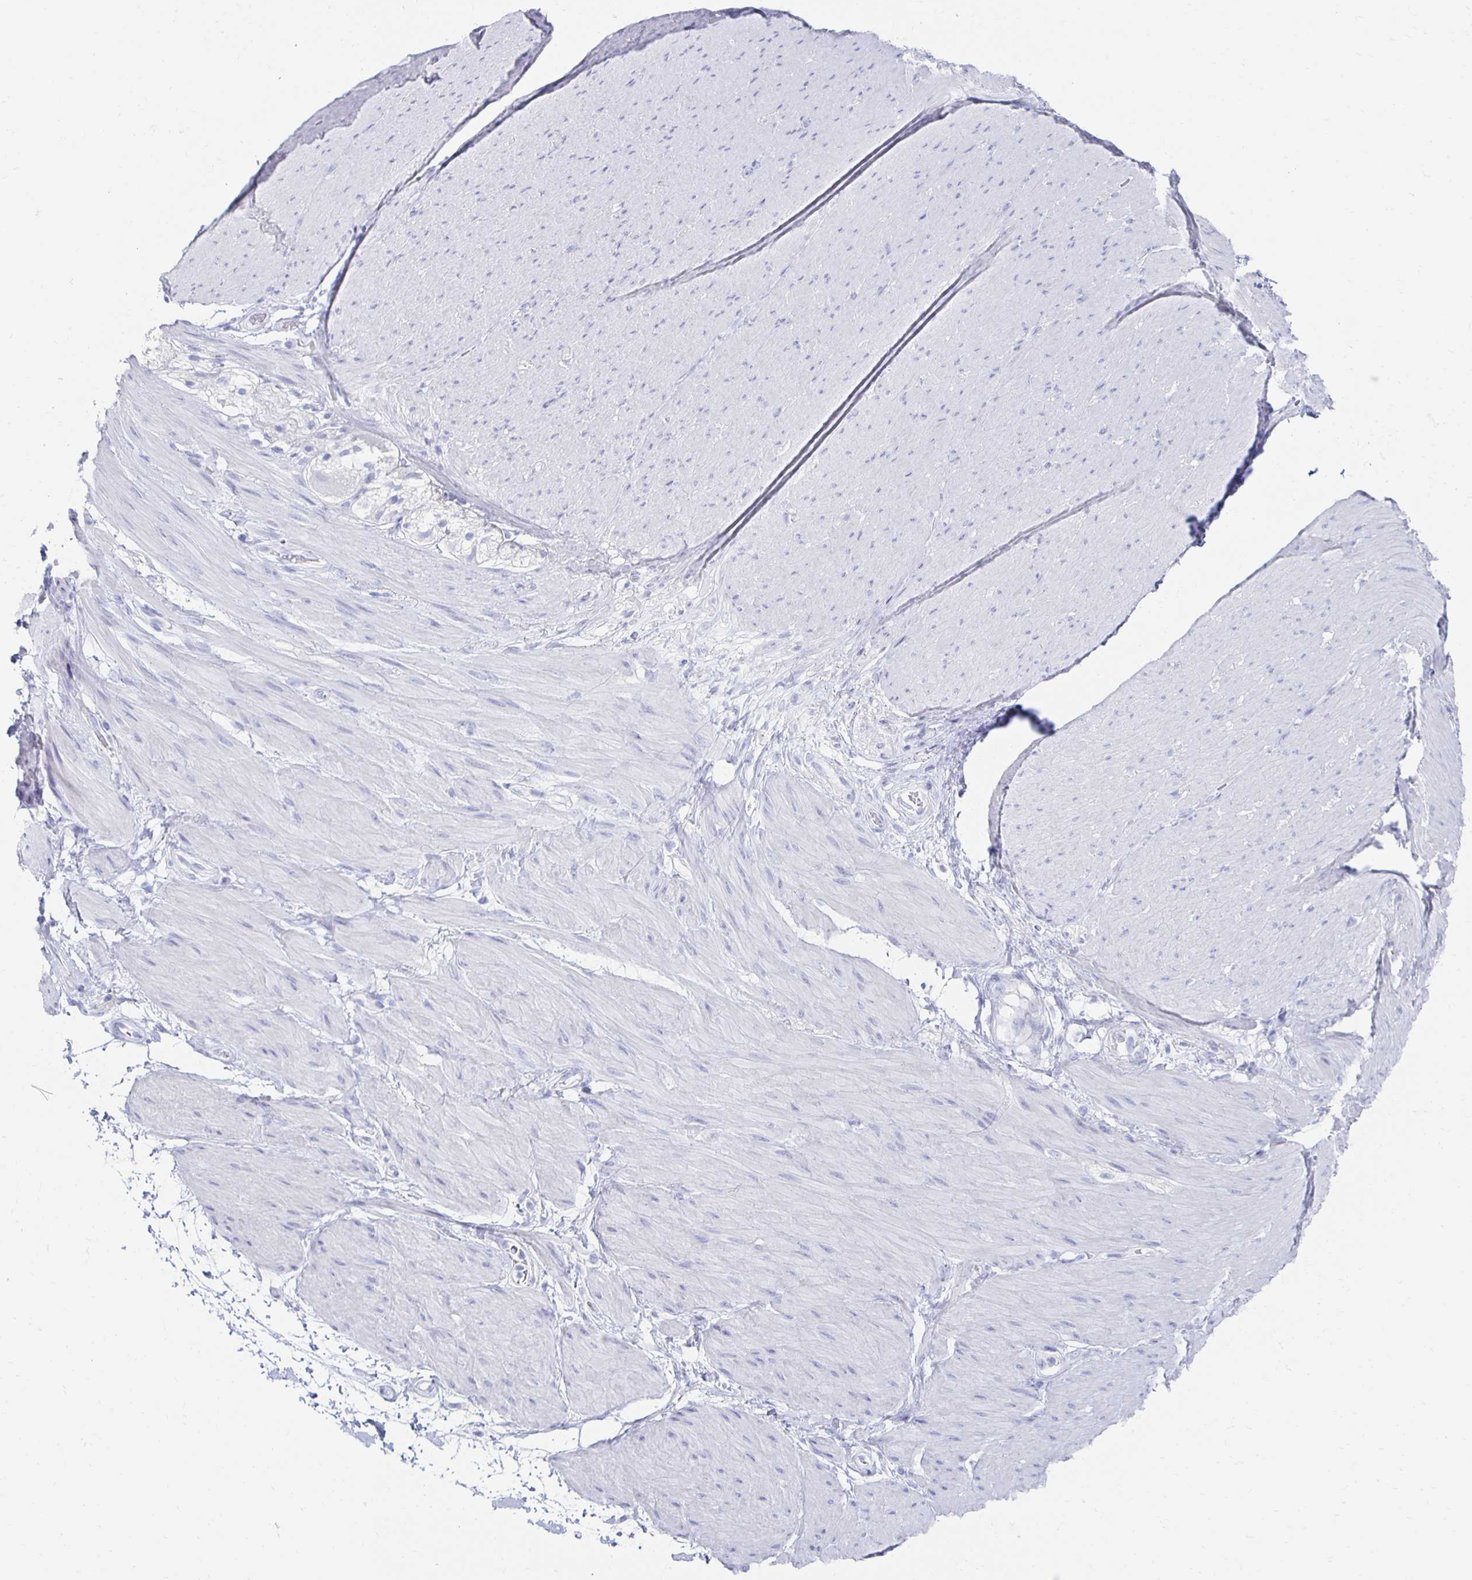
{"staining": {"intensity": "negative", "quantity": "none", "location": "none"}, "tissue": "smooth muscle", "cell_type": "Smooth muscle cells", "image_type": "normal", "snomed": [{"axis": "morphology", "description": "Normal tissue, NOS"}, {"axis": "topography", "description": "Smooth muscle"}, {"axis": "topography", "description": "Rectum"}], "caption": "Immunohistochemistry image of benign smooth muscle stained for a protein (brown), which exhibits no positivity in smooth muscle cells. (Brightfield microscopy of DAB immunohistochemistry at high magnification).", "gene": "PRDM7", "patient": {"sex": "male", "age": 53}}